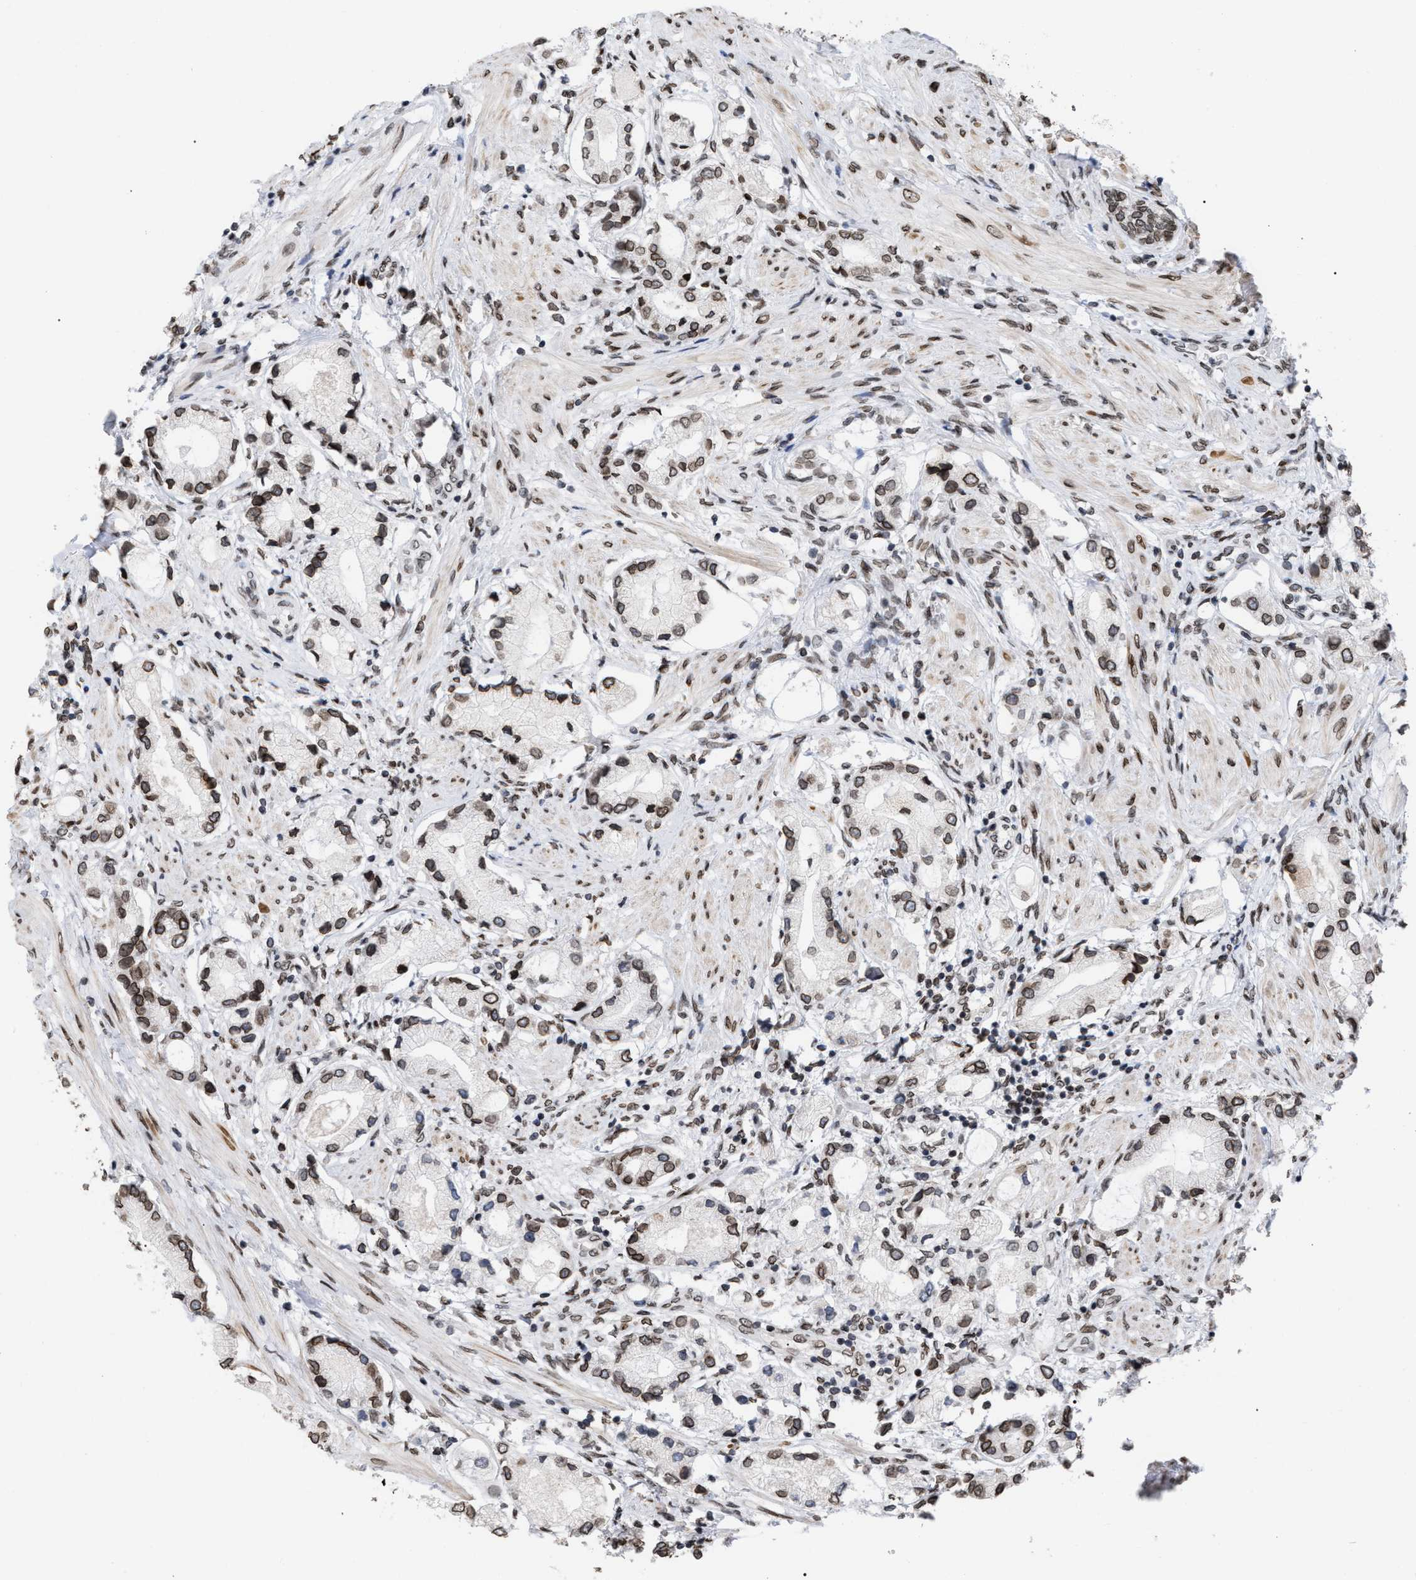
{"staining": {"intensity": "moderate", "quantity": ">75%", "location": "cytoplasmic/membranous,nuclear"}, "tissue": "prostate cancer", "cell_type": "Tumor cells", "image_type": "cancer", "snomed": [{"axis": "morphology", "description": "Adenocarcinoma, Low grade"}, {"axis": "topography", "description": "Prostate"}], "caption": "Human prostate cancer (adenocarcinoma (low-grade)) stained with a brown dye shows moderate cytoplasmic/membranous and nuclear positive expression in approximately >75% of tumor cells.", "gene": "TPR", "patient": {"sex": "male", "age": 63}}